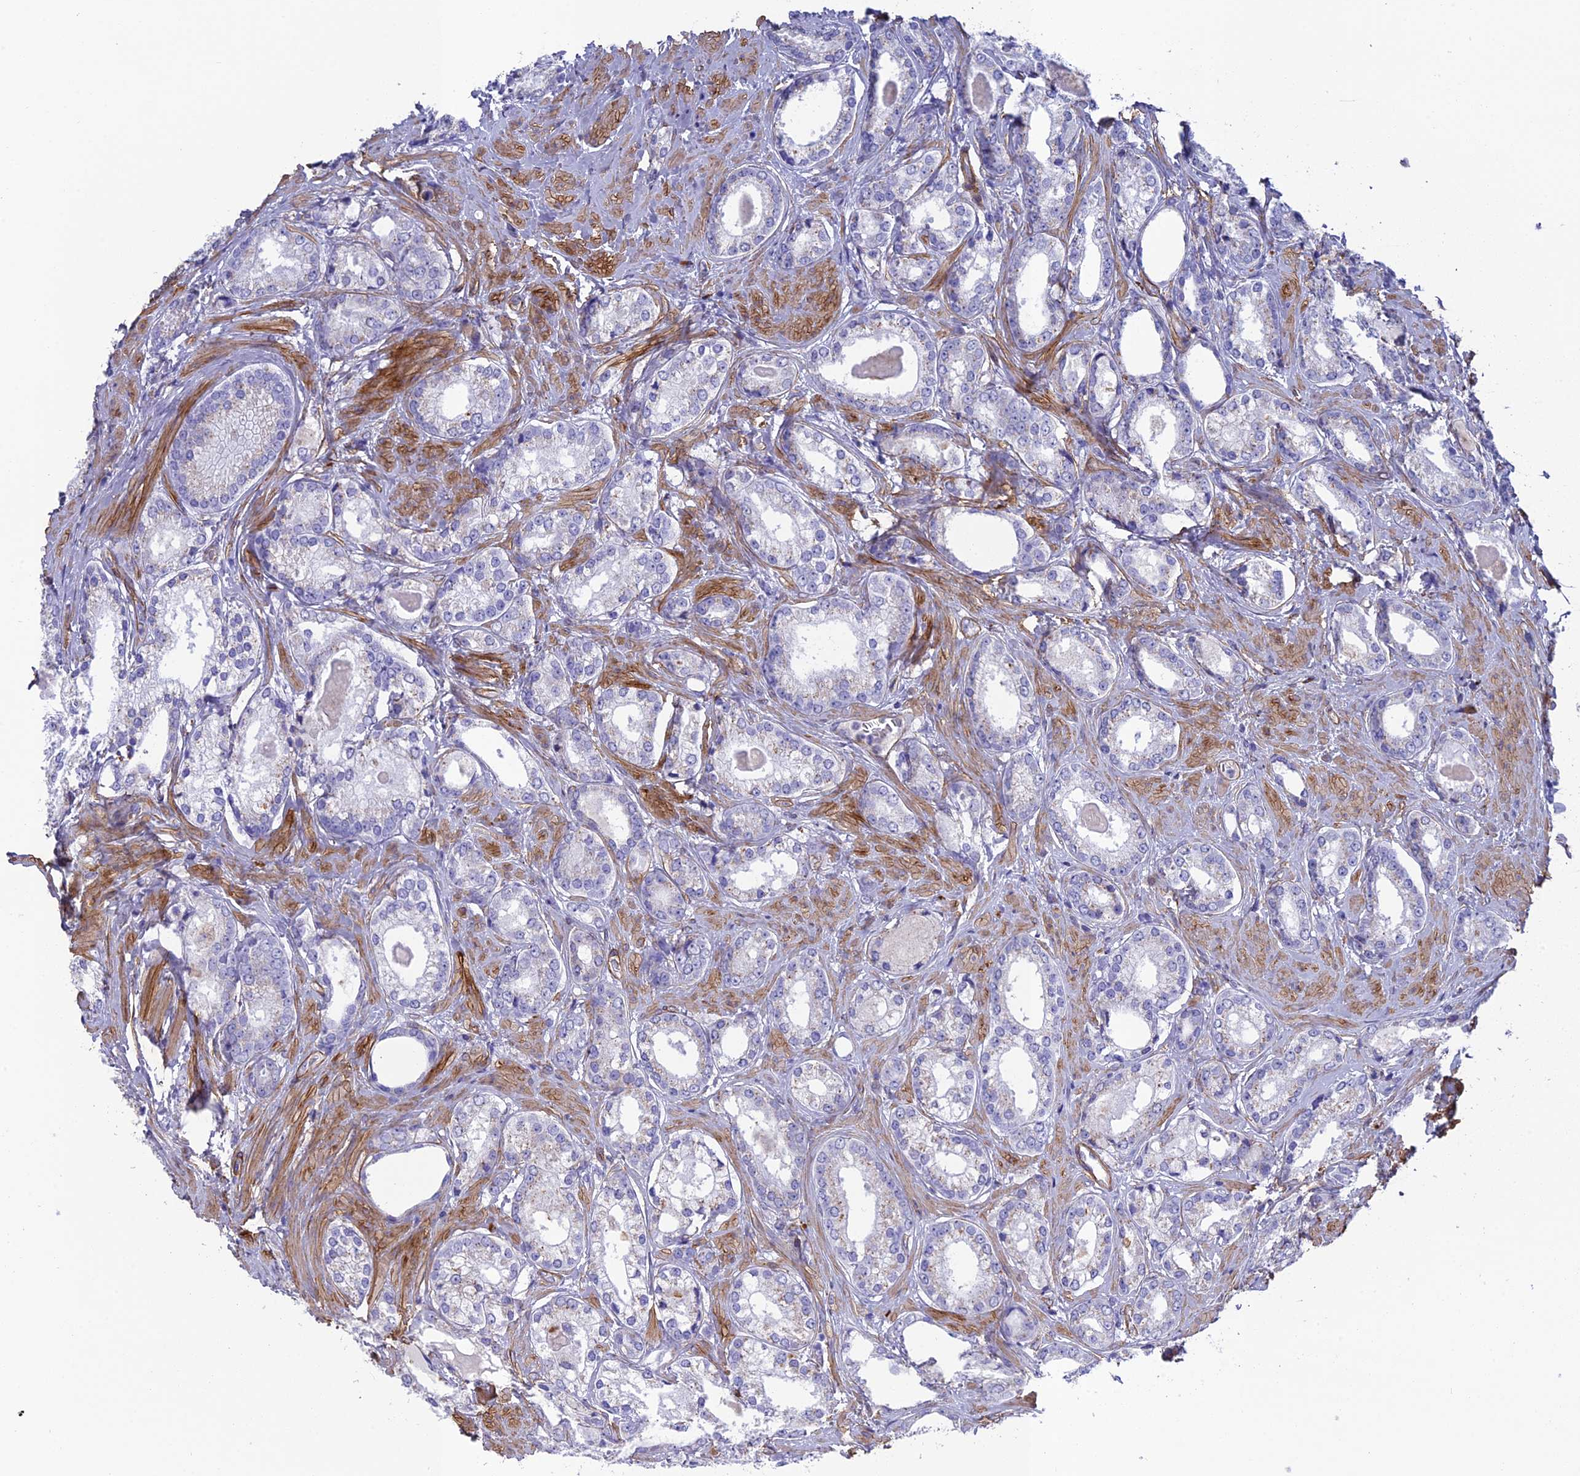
{"staining": {"intensity": "moderate", "quantity": "<25%", "location": "cytoplasmic/membranous"}, "tissue": "prostate cancer", "cell_type": "Tumor cells", "image_type": "cancer", "snomed": [{"axis": "morphology", "description": "Adenocarcinoma, Low grade"}, {"axis": "topography", "description": "Prostate"}], "caption": "A low amount of moderate cytoplasmic/membranous expression is seen in about <25% of tumor cells in adenocarcinoma (low-grade) (prostate) tissue.", "gene": "TNS1", "patient": {"sex": "male", "age": 68}}